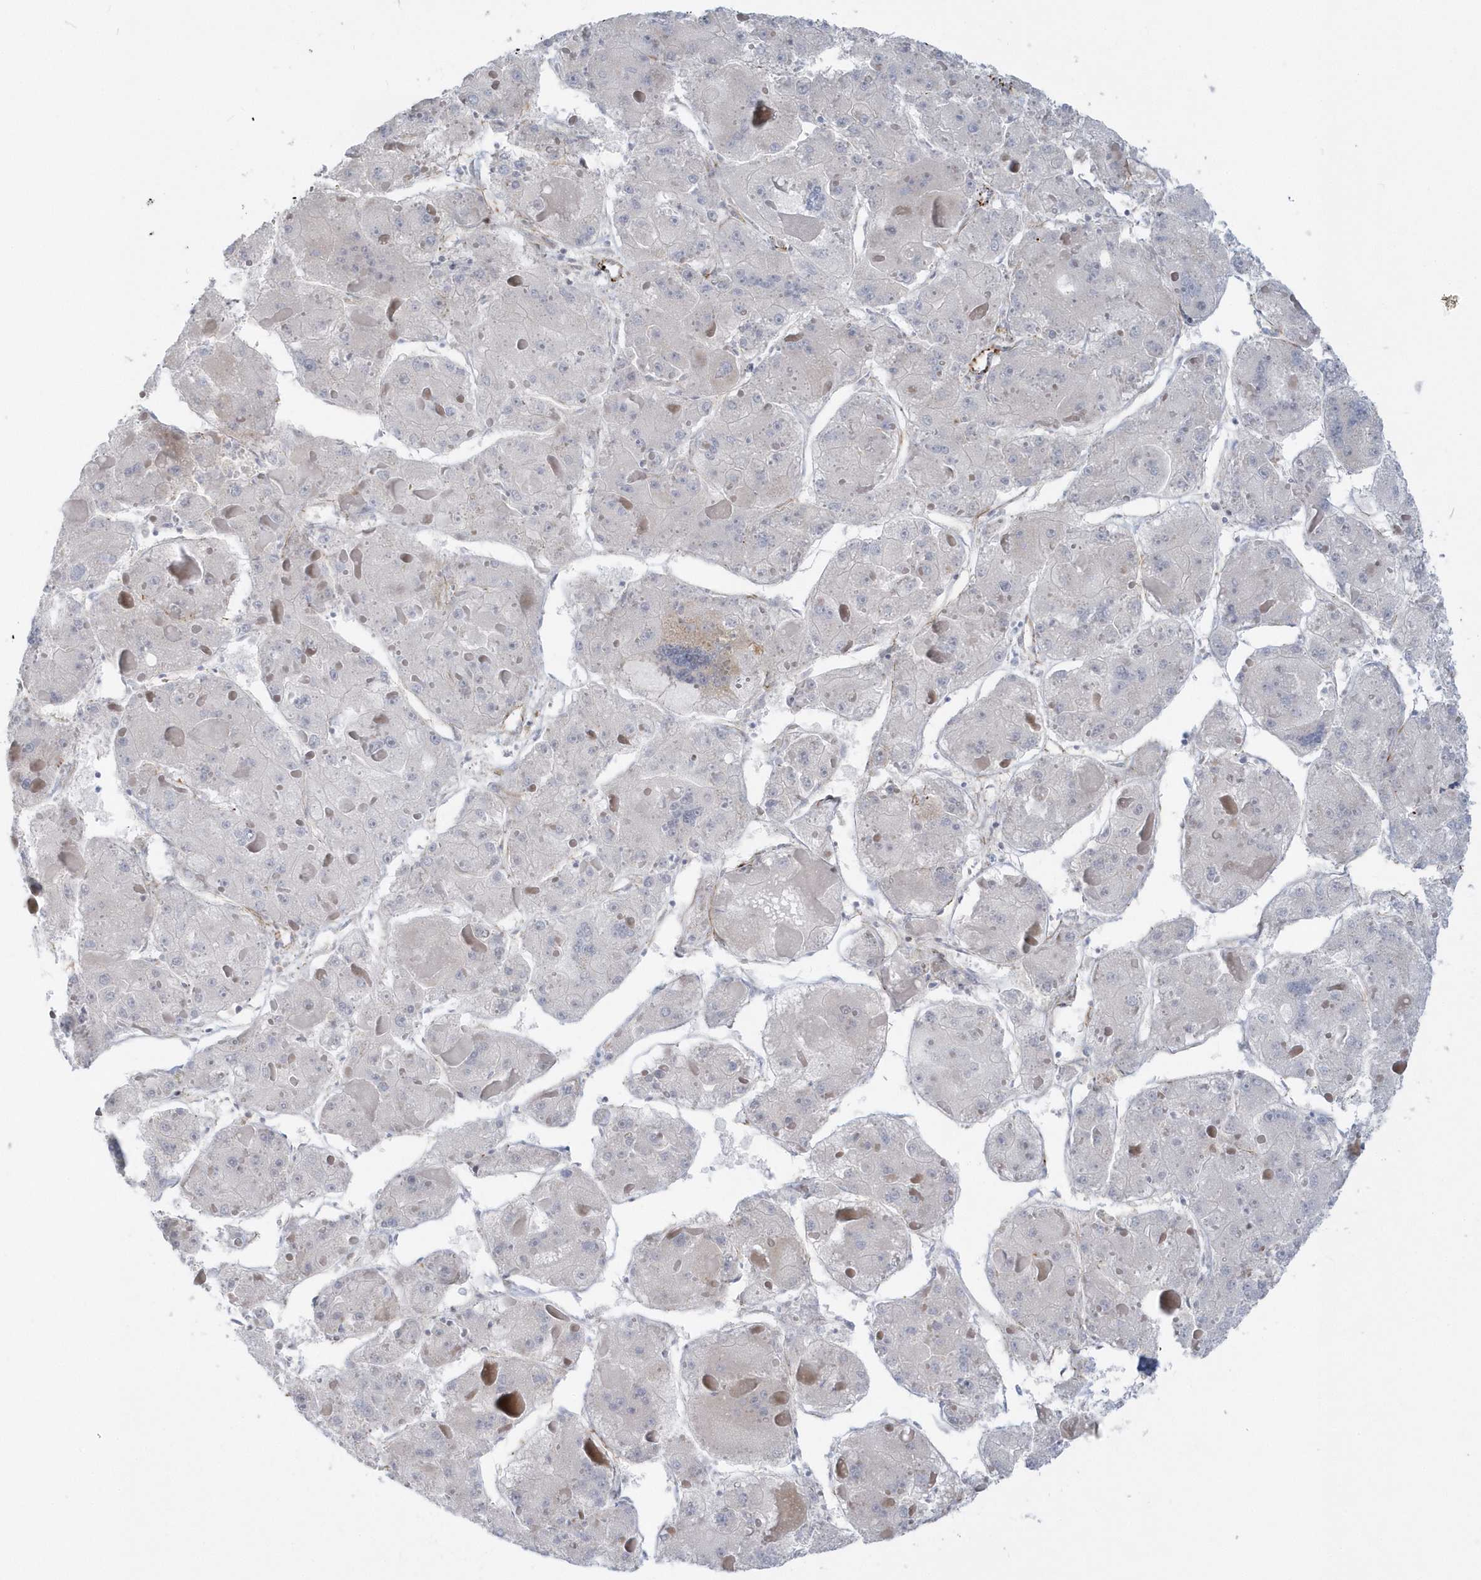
{"staining": {"intensity": "negative", "quantity": "none", "location": "none"}, "tissue": "liver cancer", "cell_type": "Tumor cells", "image_type": "cancer", "snomed": [{"axis": "morphology", "description": "Carcinoma, Hepatocellular, NOS"}, {"axis": "topography", "description": "Liver"}], "caption": "There is no significant staining in tumor cells of liver cancer (hepatocellular carcinoma). The staining is performed using DAB brown chromogen with nuclei counter-stained in using hematoxylin.", "gene": "PPIL6", "patient": {"sex": "female", "age": 73}}